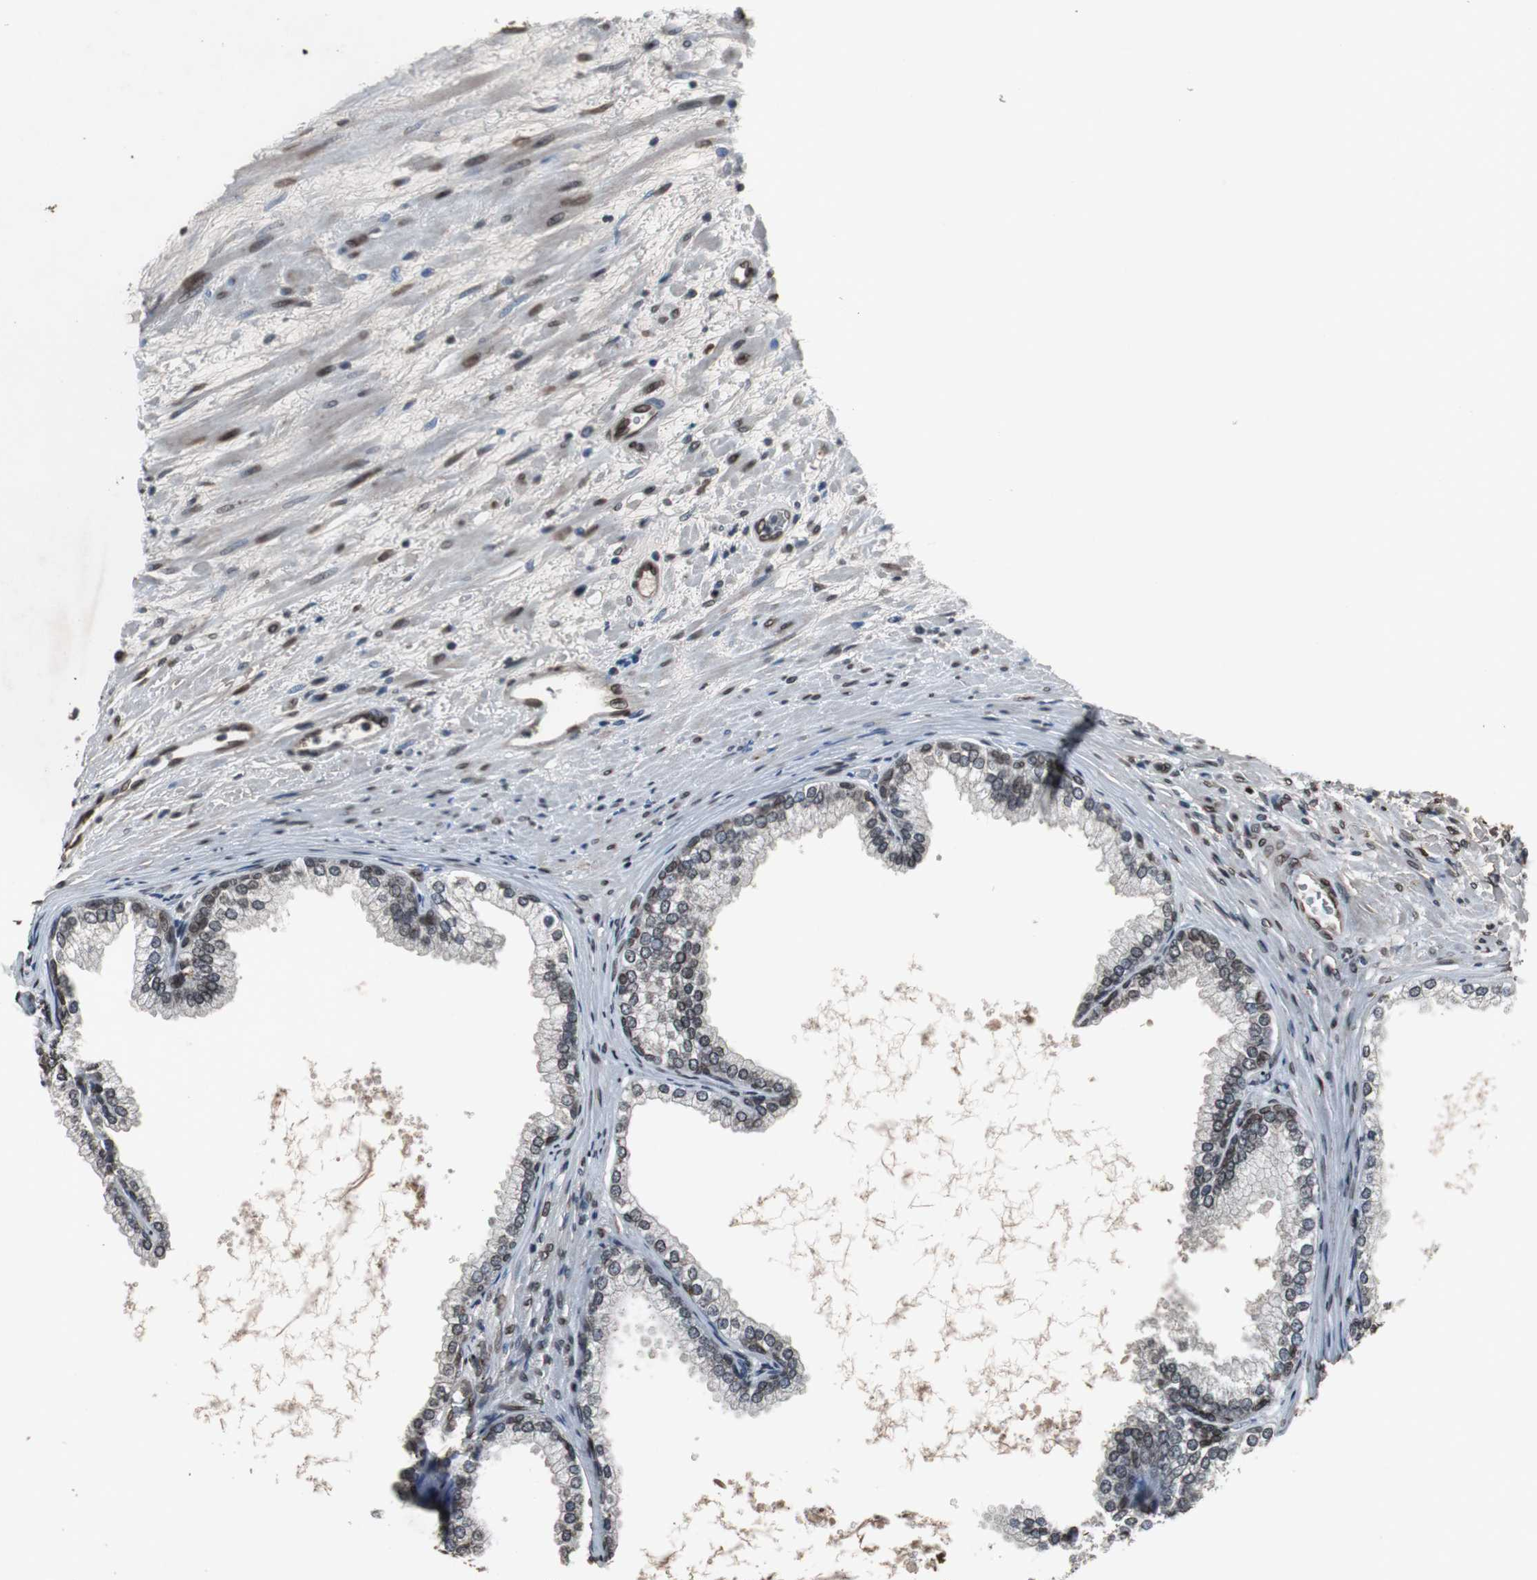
{"staining": {"intensity": "strong", "quantity": ">75%", "location": "cytoplasmic/membranous,nuclear"}, "tissue": "prostate", "cell_type": "Glandular cells", "image_type": "normal", "snomed": [{"axis": "morphology", "description": "Normal tissue, NOS"}, {"axis": "topography", "description": "Prostate"}], "caption": "Strong cytoplasmic/membranous,nuclear positivity for a protein is seen in about >75% of glandular cells of normal prostate using immunohistochemistry (IHC).", "gene": "LMNA", "patient": {"sex": "male", "age": 76}}